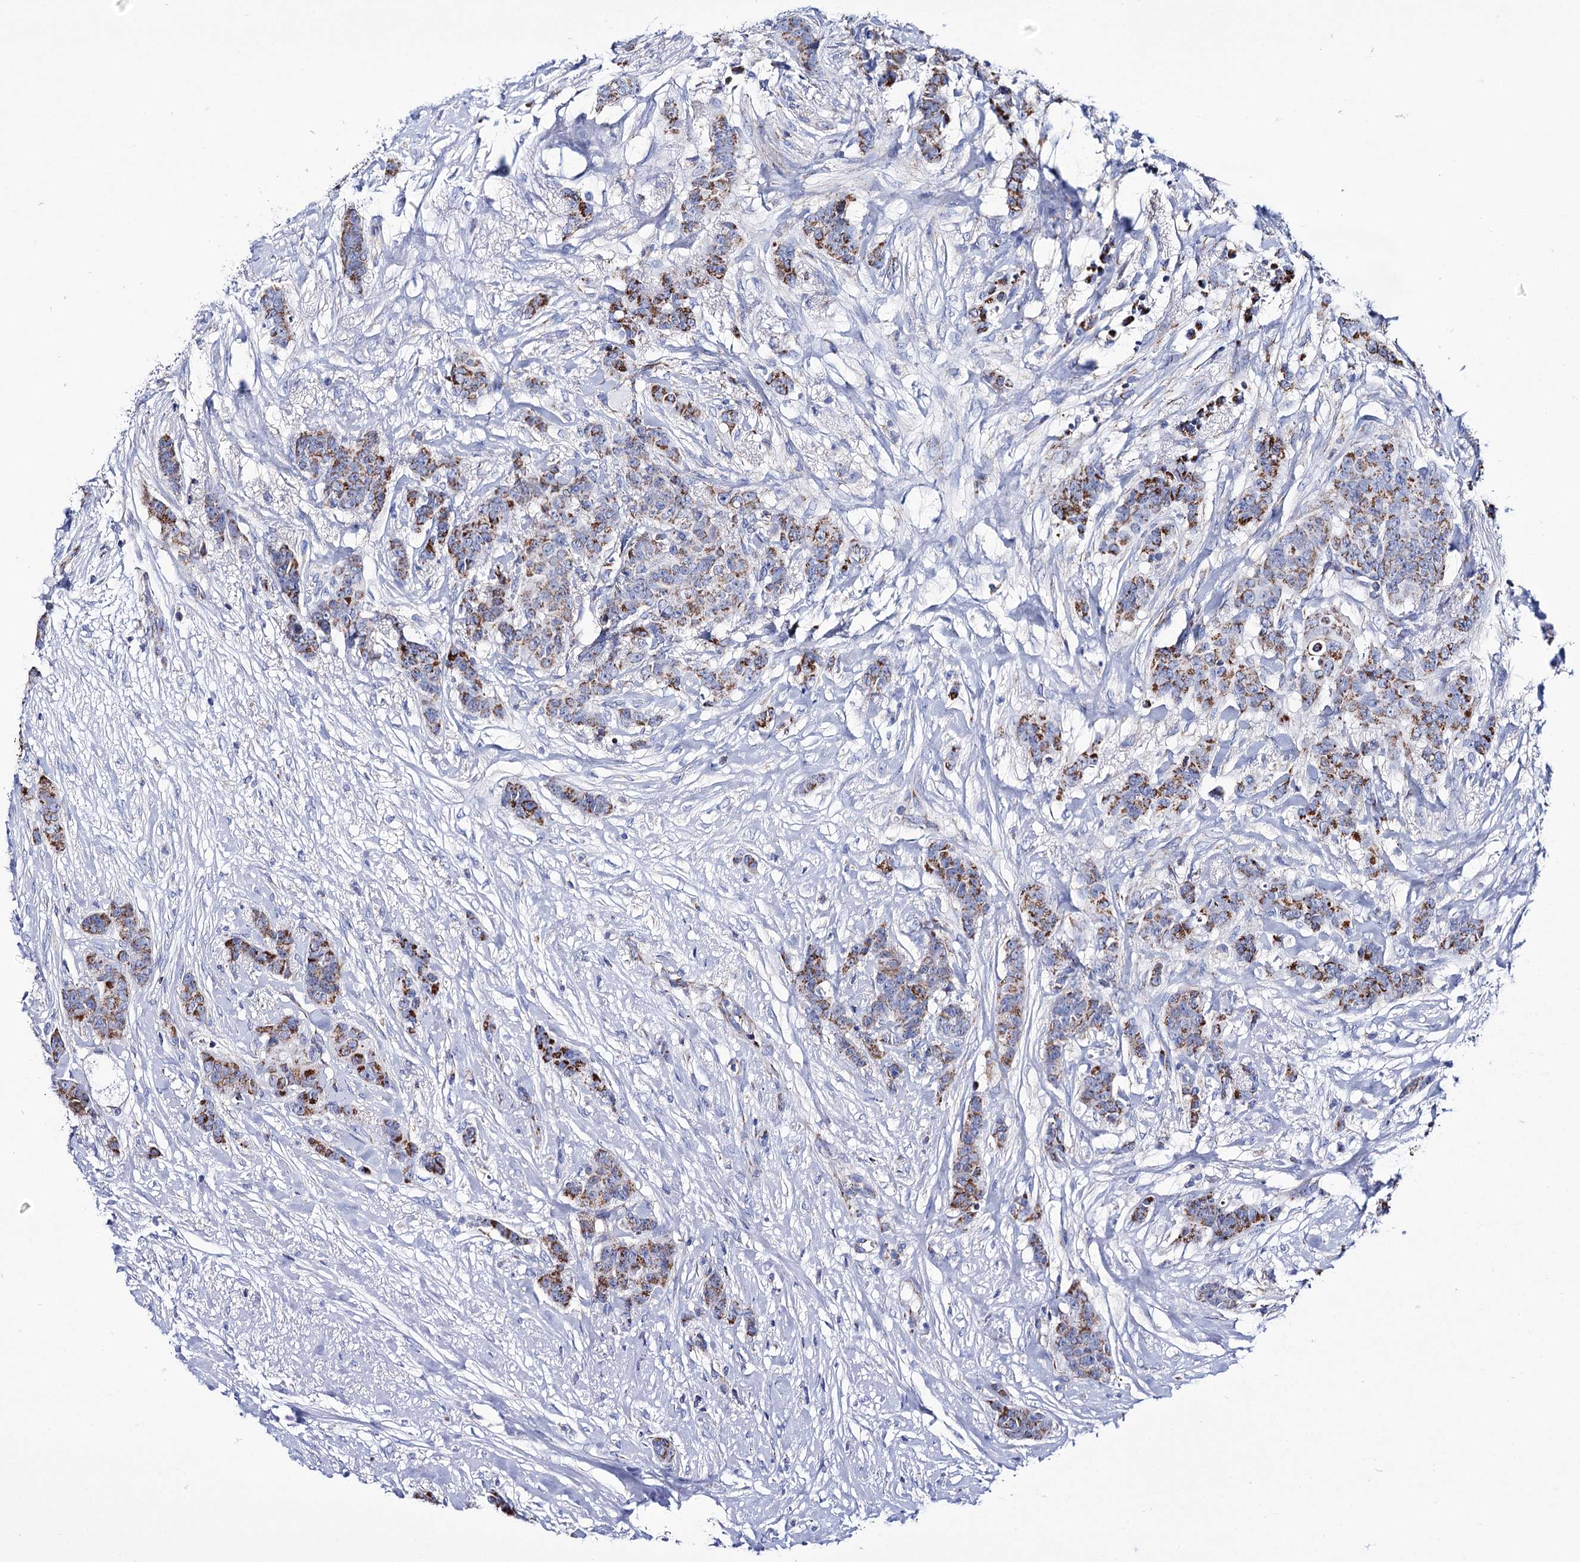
{"staining": {"intensity": "moderate", "quantity": ">75%", "location": "cytoplasmic/membranous"}, "tissue": "breast cancer", "cell_type": "Tumor cells", "image_type": "cancer", "snomed": [{"axis": "morphology", "description": "Duct carcinoma"}, {"axis": "topography", "description": "Breast"}], "caption": "This is a histology image of IHC staining of invasive ductal carcinoma (breast), which shows moderate expression in the cytoplasmic/membranous of tumor cells.", "gene": "UBASH3B", "patient": {"sex": "female", "age": 40}}